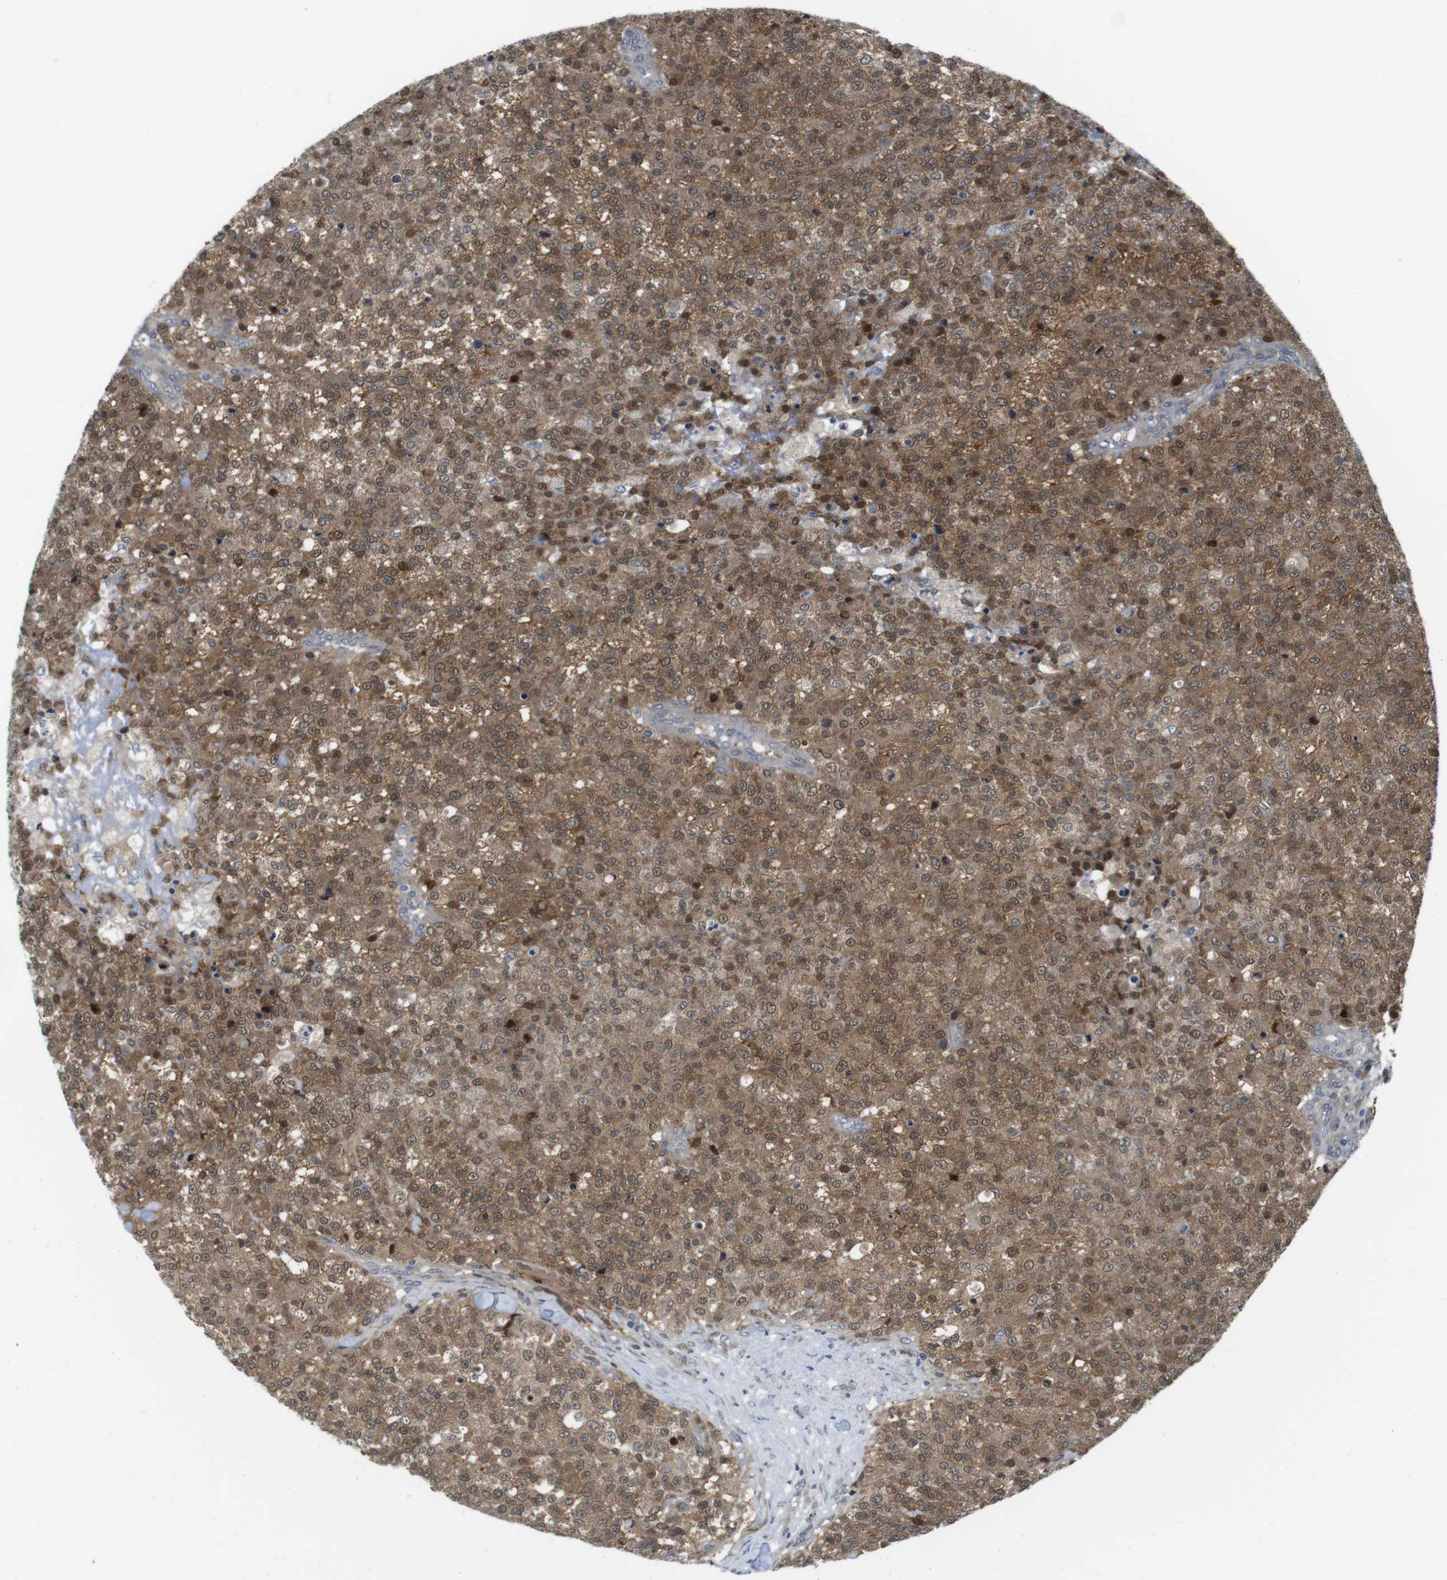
{"staining": {"intensity": "moderate", "quantity": ">75%", "location": "cytoplasmic/membranous,nuclear"}, "tissue": "testis cancer", "cell_type": "Tumor cells", "image_type": "cancer", "snomed": [{"axis": "morphology", "description": "Seminoma, NOS"}, {"axis": "topography", "description": "Testis"}], "caption": "Tumor cells reveal medium levels of moderate cytoplasmic/membranous and nuclear positivity in about >75% of cells in human testis cancer. (Stains: DAB (3,3'-diaminobenzidine) in brown, nuclei in blue, Microscopy: brightfield microscopy at high magnification).", "gene": "CASP2", "patient": {"sex": "male", "age": 59}}